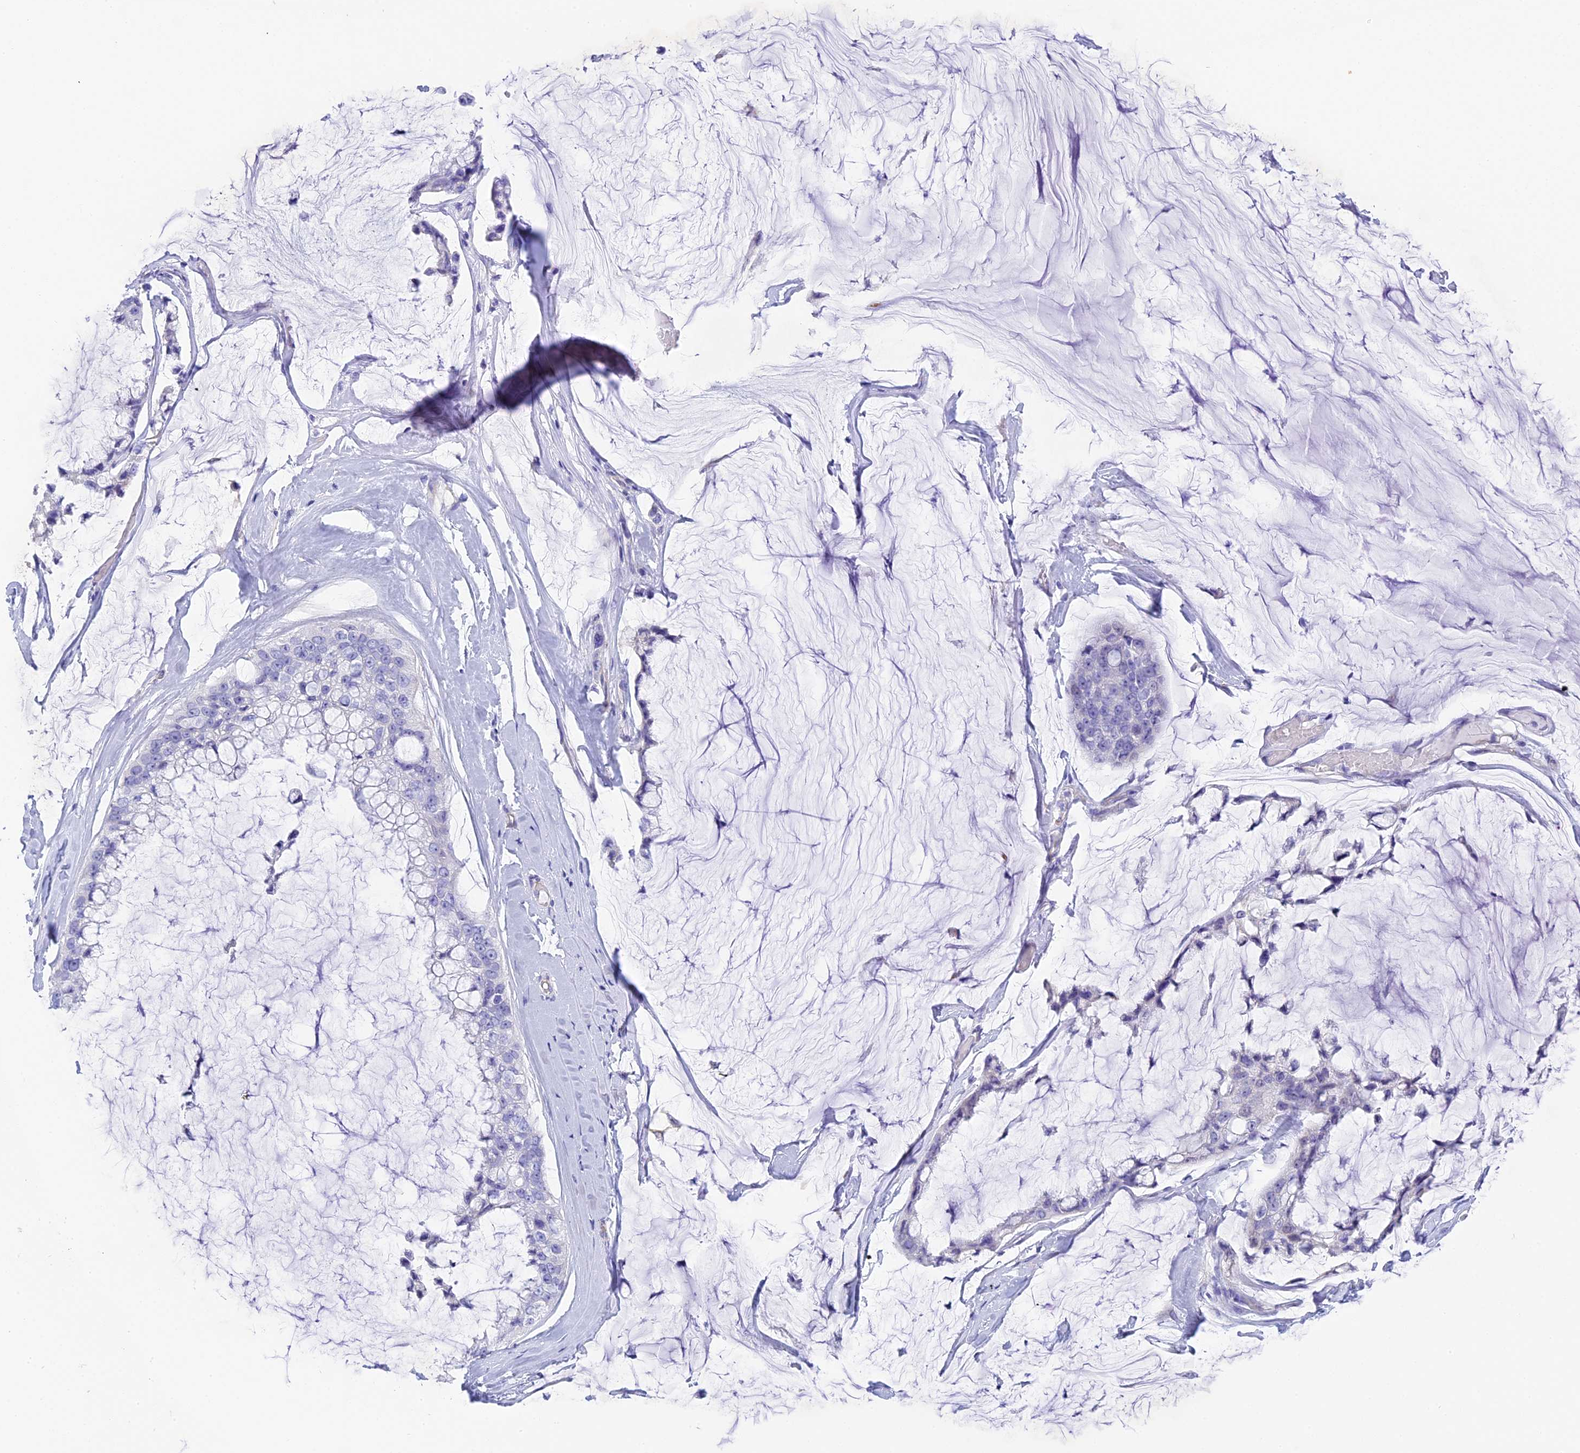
{"staining": {"intensity": "negative", "quantity": "none", "location": "none"}, "tissue": "ovarian cancer", "cell_type": "Tumor cells", "image_type": "cancer", "snomed": [{"axis": "morphology", "description": "Cystadenocarcinoma, mucinous, NOS"}, {"axis": "topography", "description": "Ovary"}], "caption": "The IHC image has no significant positivity in tumor cells of mucinous cystadenocarcinoma (ovarian) tissue. (DAB immunohistochemistry visualized using brightfield microscopy, high magnification).", "gene": "TACSTD2", "patient": {"sex": "female", "age": 39}}